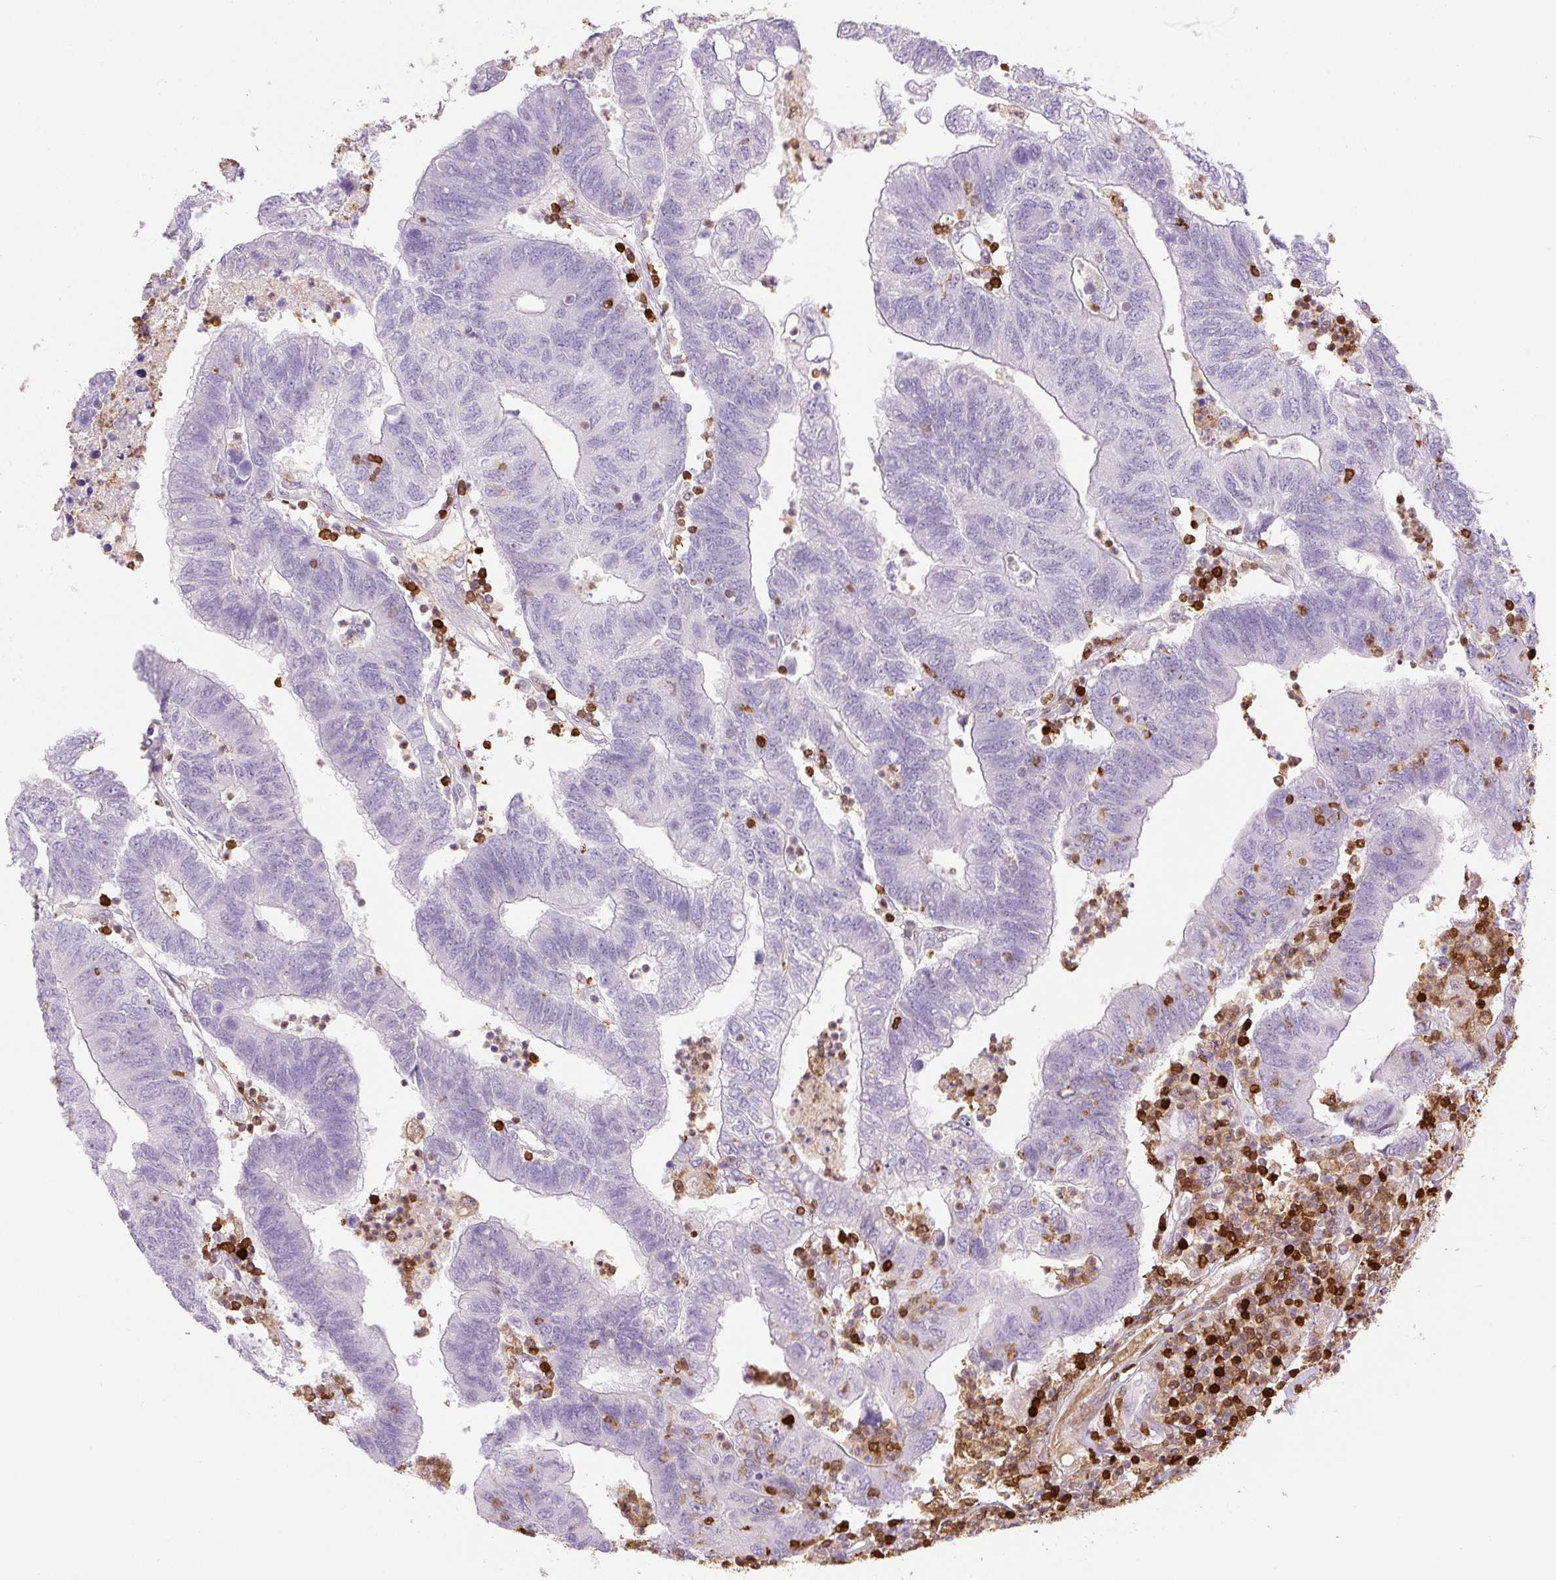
{"staining": {"intensity": "negative", "quantity": "none", "location": "none"}, "tissue": "colorectal cancer", "cell_type": "Tumor cells", "image_type": "cancer", "snomed": [{"axis": "morphology", "description": "Adenocarcinoma, NOS"}, {"axis": "topography", "description": "Colon"}], "caption": "A high-resolution image shows IHC staining of adenocarcinoma (colorectal), which demonstrates no significant staining in tumor cells. (DAB IHC, high magnification).", "gene": "S100A4", "patient": {"sex": "female", "age": 48}}